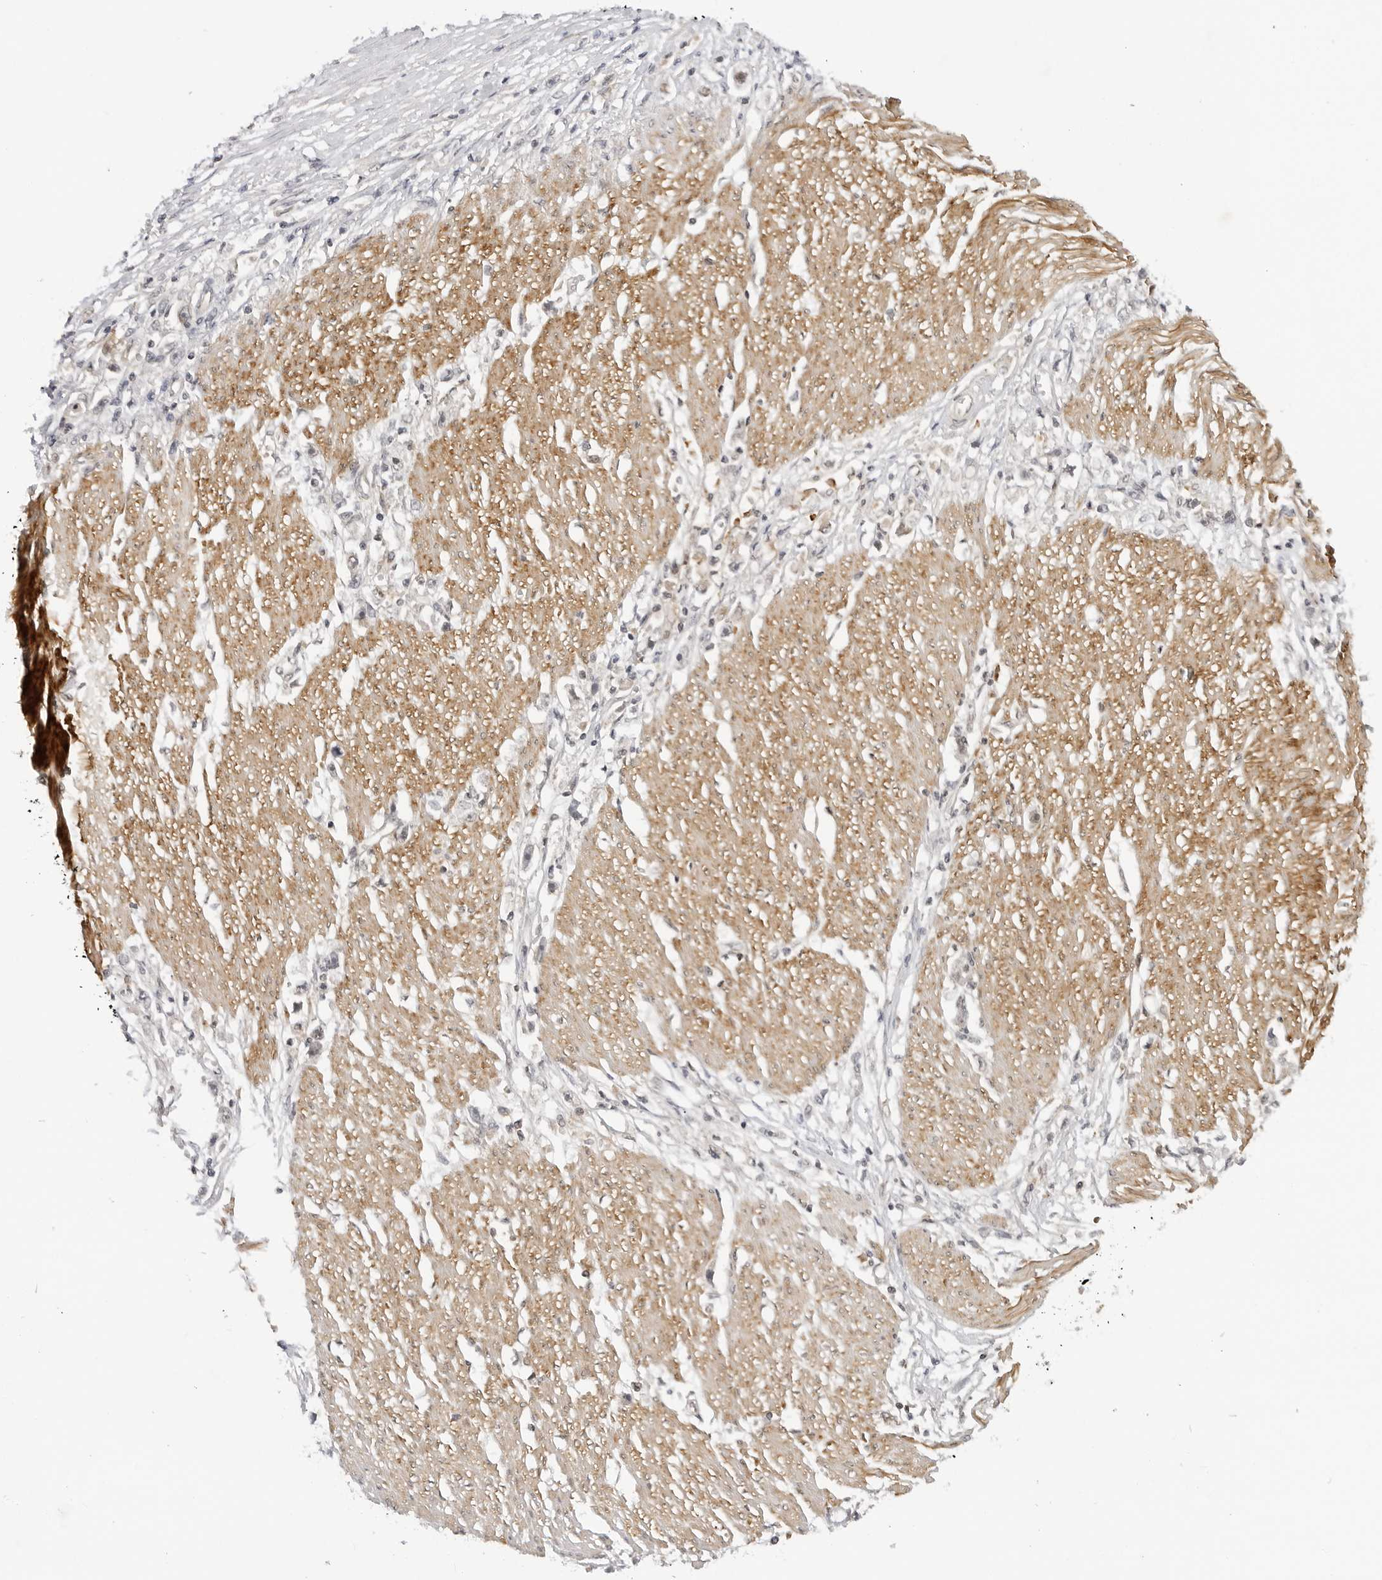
{"staining": {"intensity": "negative", "quantity": "none", "location": "none"}, "tissue": "stomach cancer", "cell_type": "Tumor cells", "image_type": "cancer", "snomed": [{"axis": "morphology", "description": "Adenocarcinoma, NOS"}, {"axis": "topography", "description": "Stomach"}], "caption": "Immunohistochemical staining of human stomach cancer (adenocarcinoma) demonstrates no significant positivity in tumor cells.", "gene": "MAP2K5", "patient": {"sex": "female", "age": 59}}